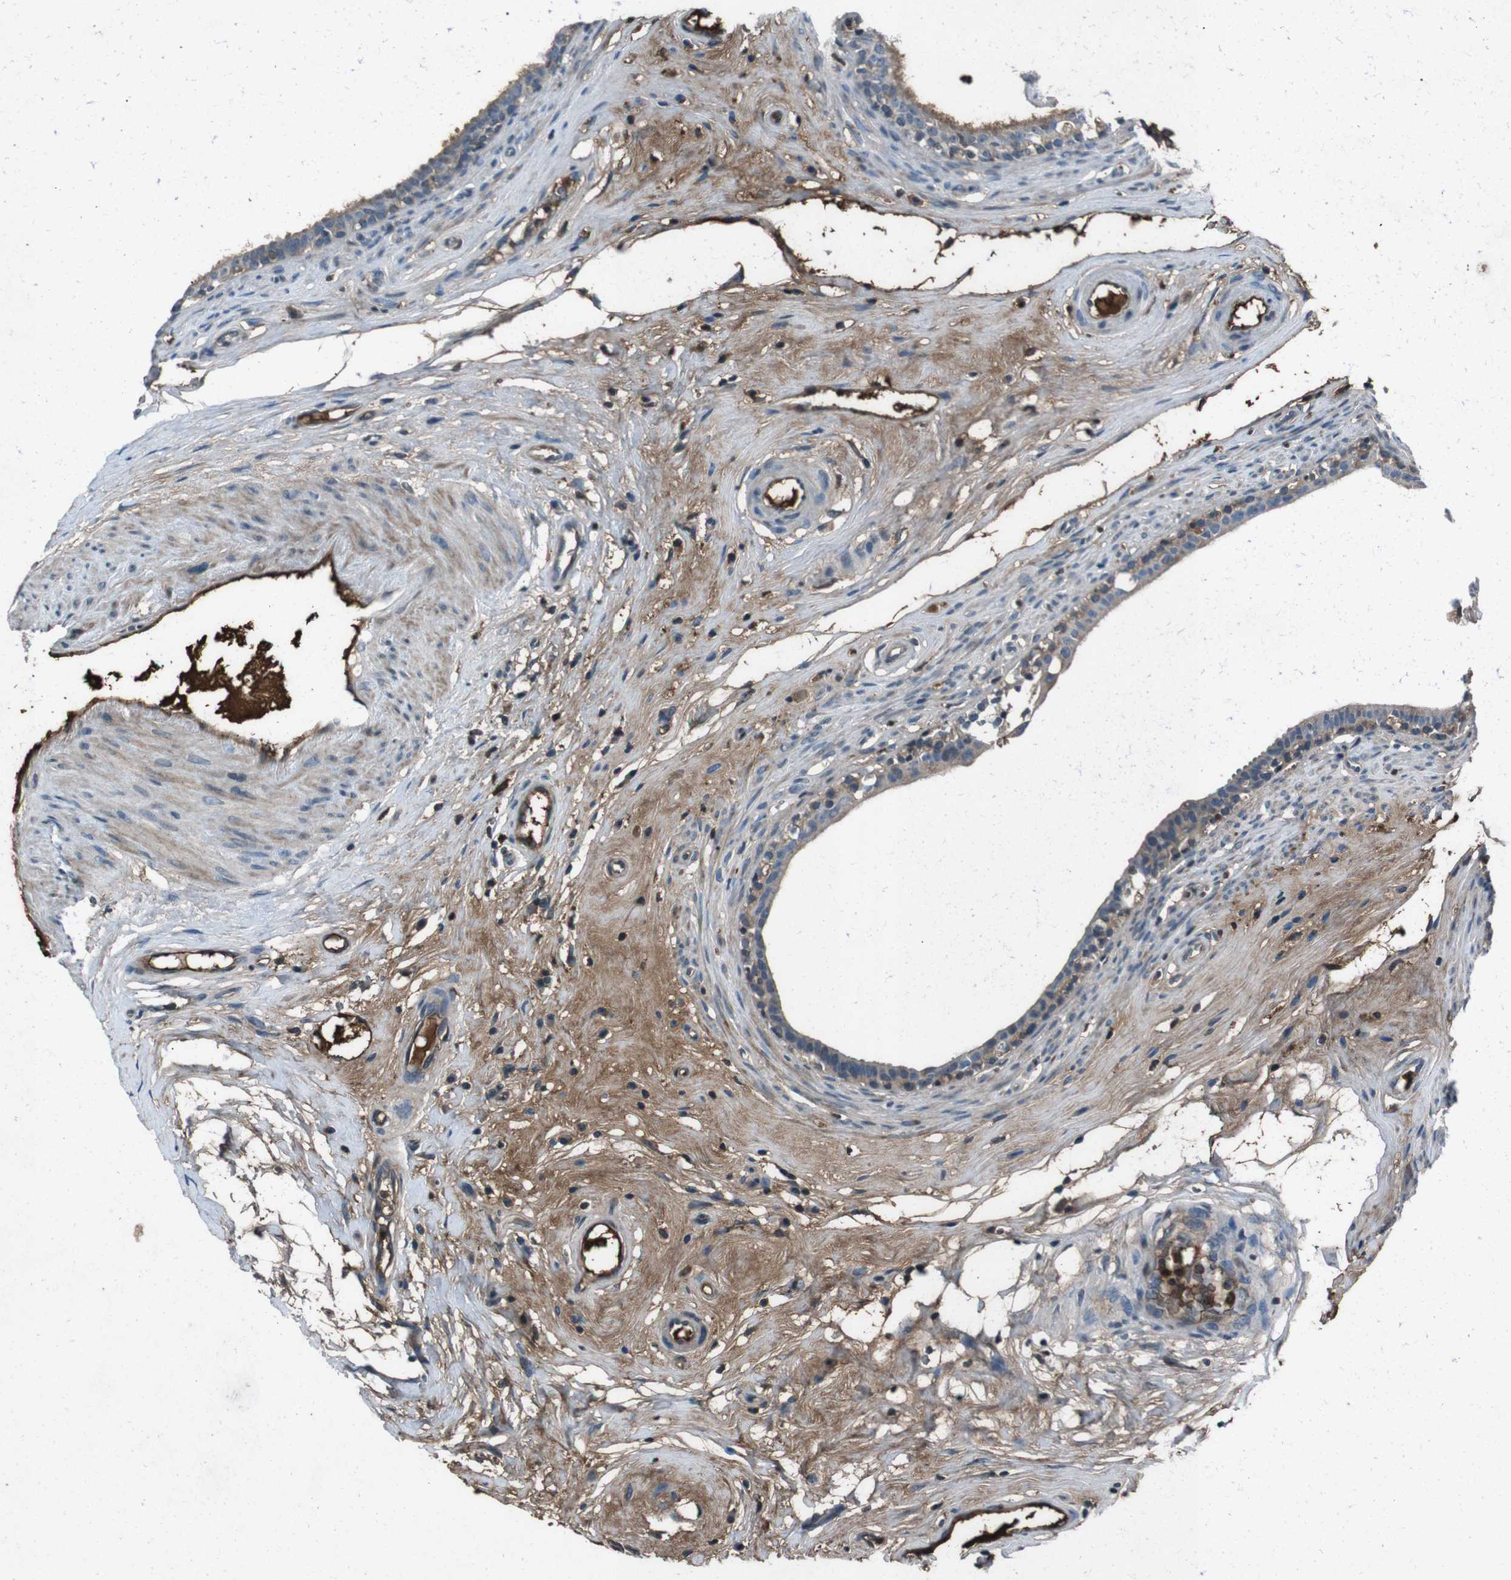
{"staining": {"intensity": "weak", "quantity": "25%-75%", "location": "cytoplasmic/membranous"}, "tissue": "epididymis", "cell_type": "Glandular cells", "image_type": "normal", "snomed": [{"axis": "morphology", "description": "Normal tissue, NOS"}, {"axis": "morphology", "description": "Inflammation, NOS"}, {"axis": "topography", "description": "Epididymis"}], "caption": "Immunohistochemistry (IHC) photomicrograph of normal epididymis: epididymis stained using immunohistochemistry shows low levels of weak protein expression localized specifically in the cytoplasmic/membranous of glandular cells, appearing as a cytoplasmic/membranous brown color.", "gene": "UGT1A6", "patient": {"sex": "male", "age": 84}}